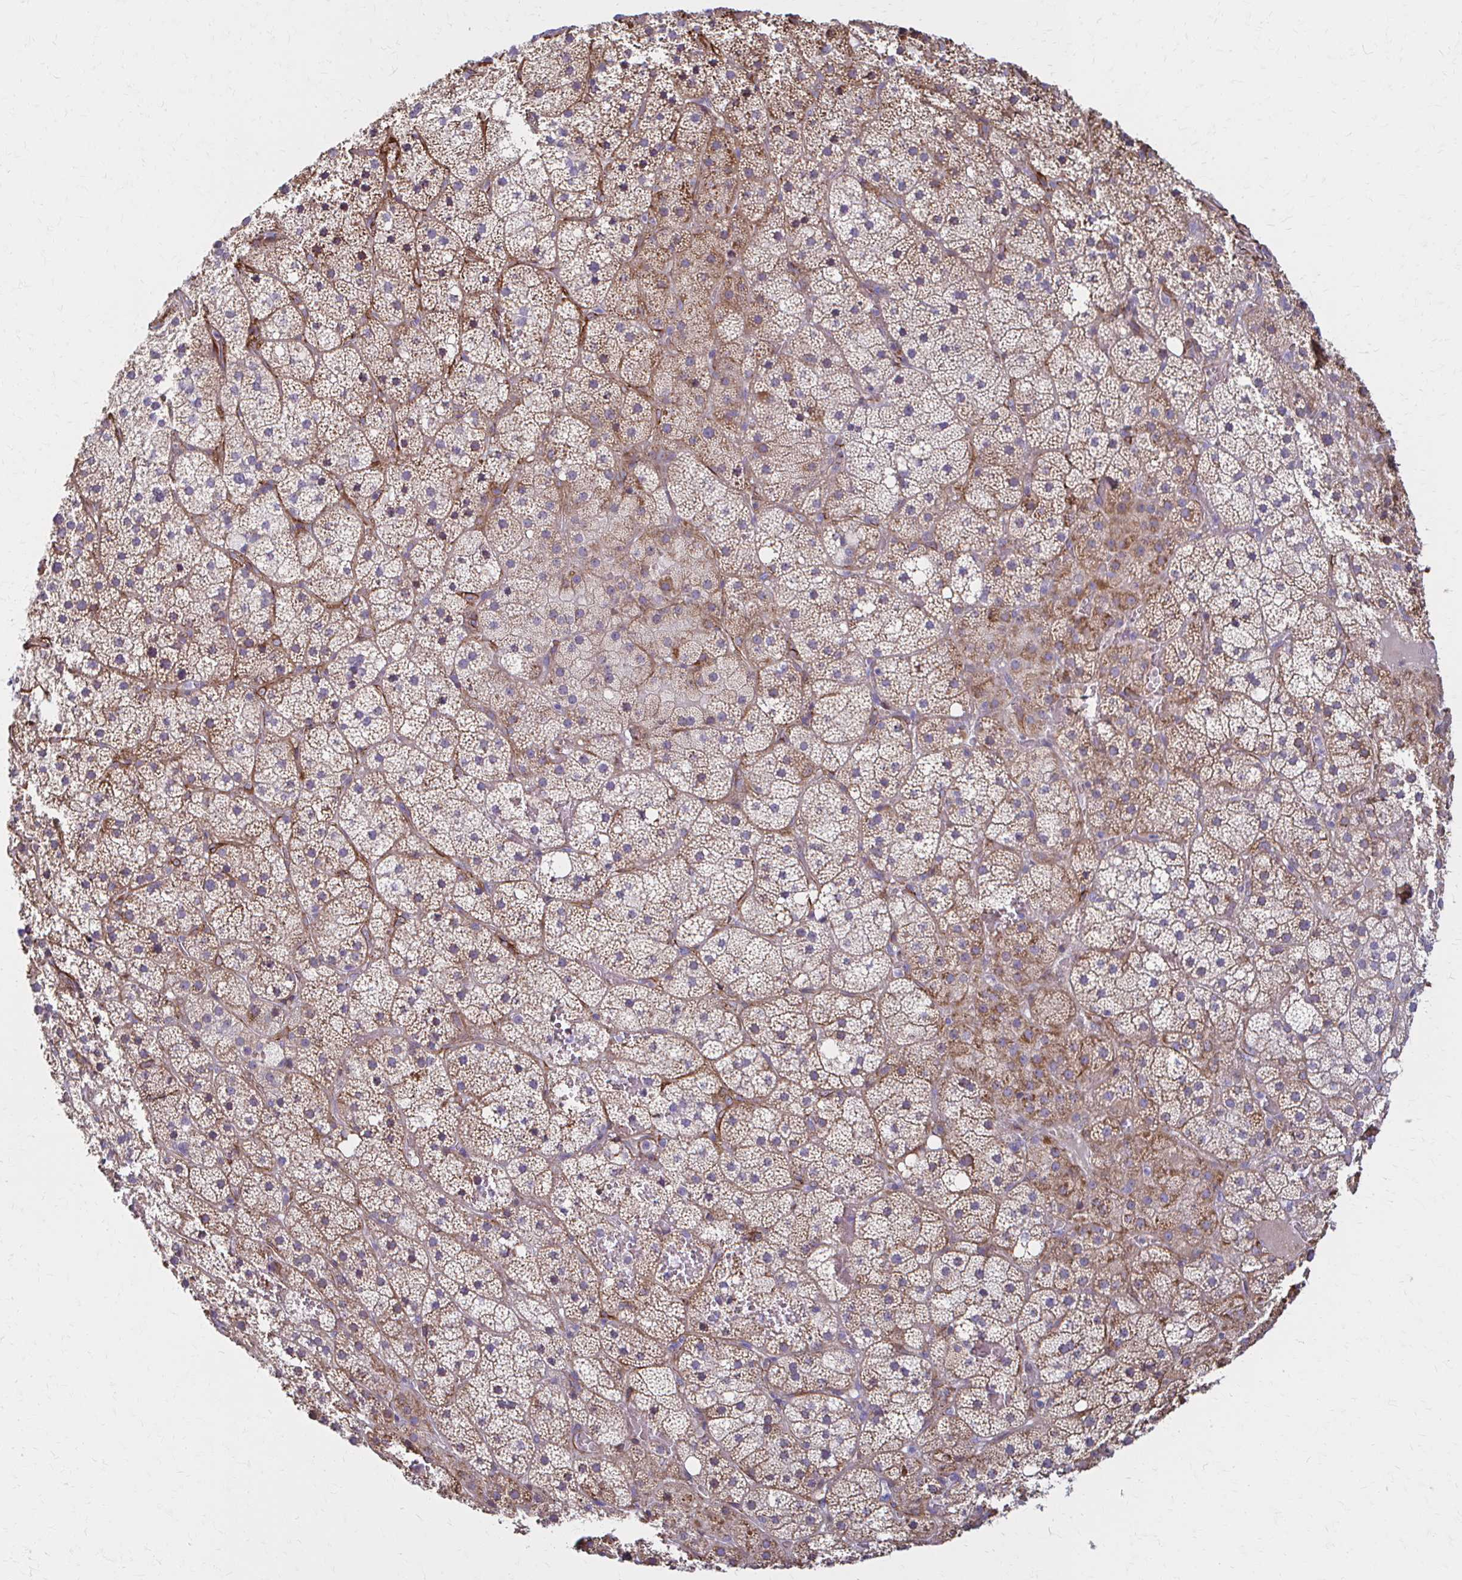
{"staining": {"intensity": "moderate", "quantity": "25%-75%", "location": "cytoplasmic/membranous"}, "tissue": "adrenal gland", "cell_type": "Glandular cells", "image_type": "normal", "snomed": [{"axis": "morphology", "description": "Normal tissue, NOS"}, {"axis": "topography", "description": "Adrenal gland"}], "caption": "IHC of unremarkable adrenal gland shows medium levels of moderate cytoplasmic/membranous positivity in approximately 25%-75% of glandular cells.", "gene": "TIMMDC1", "patient": {"sex": "male", "age": 53}}